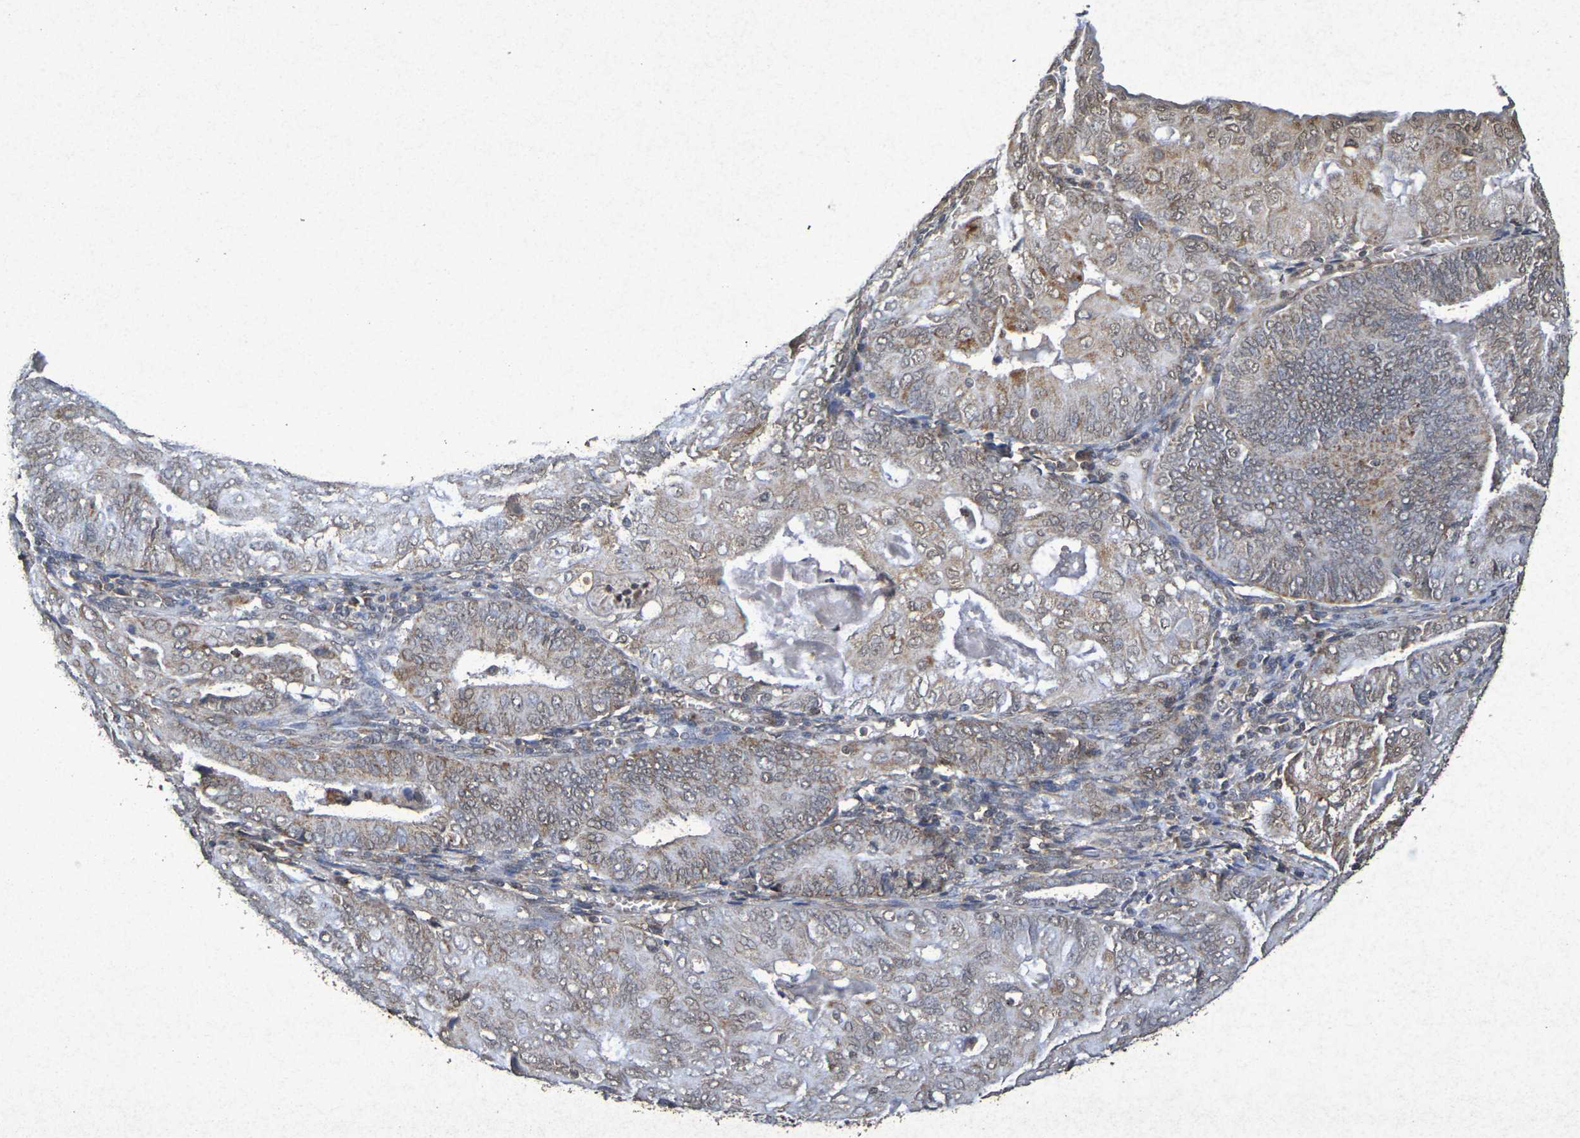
{"staining": {"intensity": "weak", "quantity": ">75%", "location": "cytoplasmic/membranous,nuclear"}, "tissue": "endometrial cancer", "cell_type": "Tumor cells", "image_type": "cancer", "snomed": [{"axis": "morphology", "description": "Adenocarcinoma, NOS"}, {"axis": "topography", "description": "Endometrium"}], "caption": "A high-resolution photomicrograph shows immunohistochemistry staining of adenocarcinoma (endometrial), which shows weak cytoplasmic/membranous and nuclear expression in about >75% of tumor cells.", "gene": "GUCY1A2", "patient": {"sex": "female", "age": 81}}